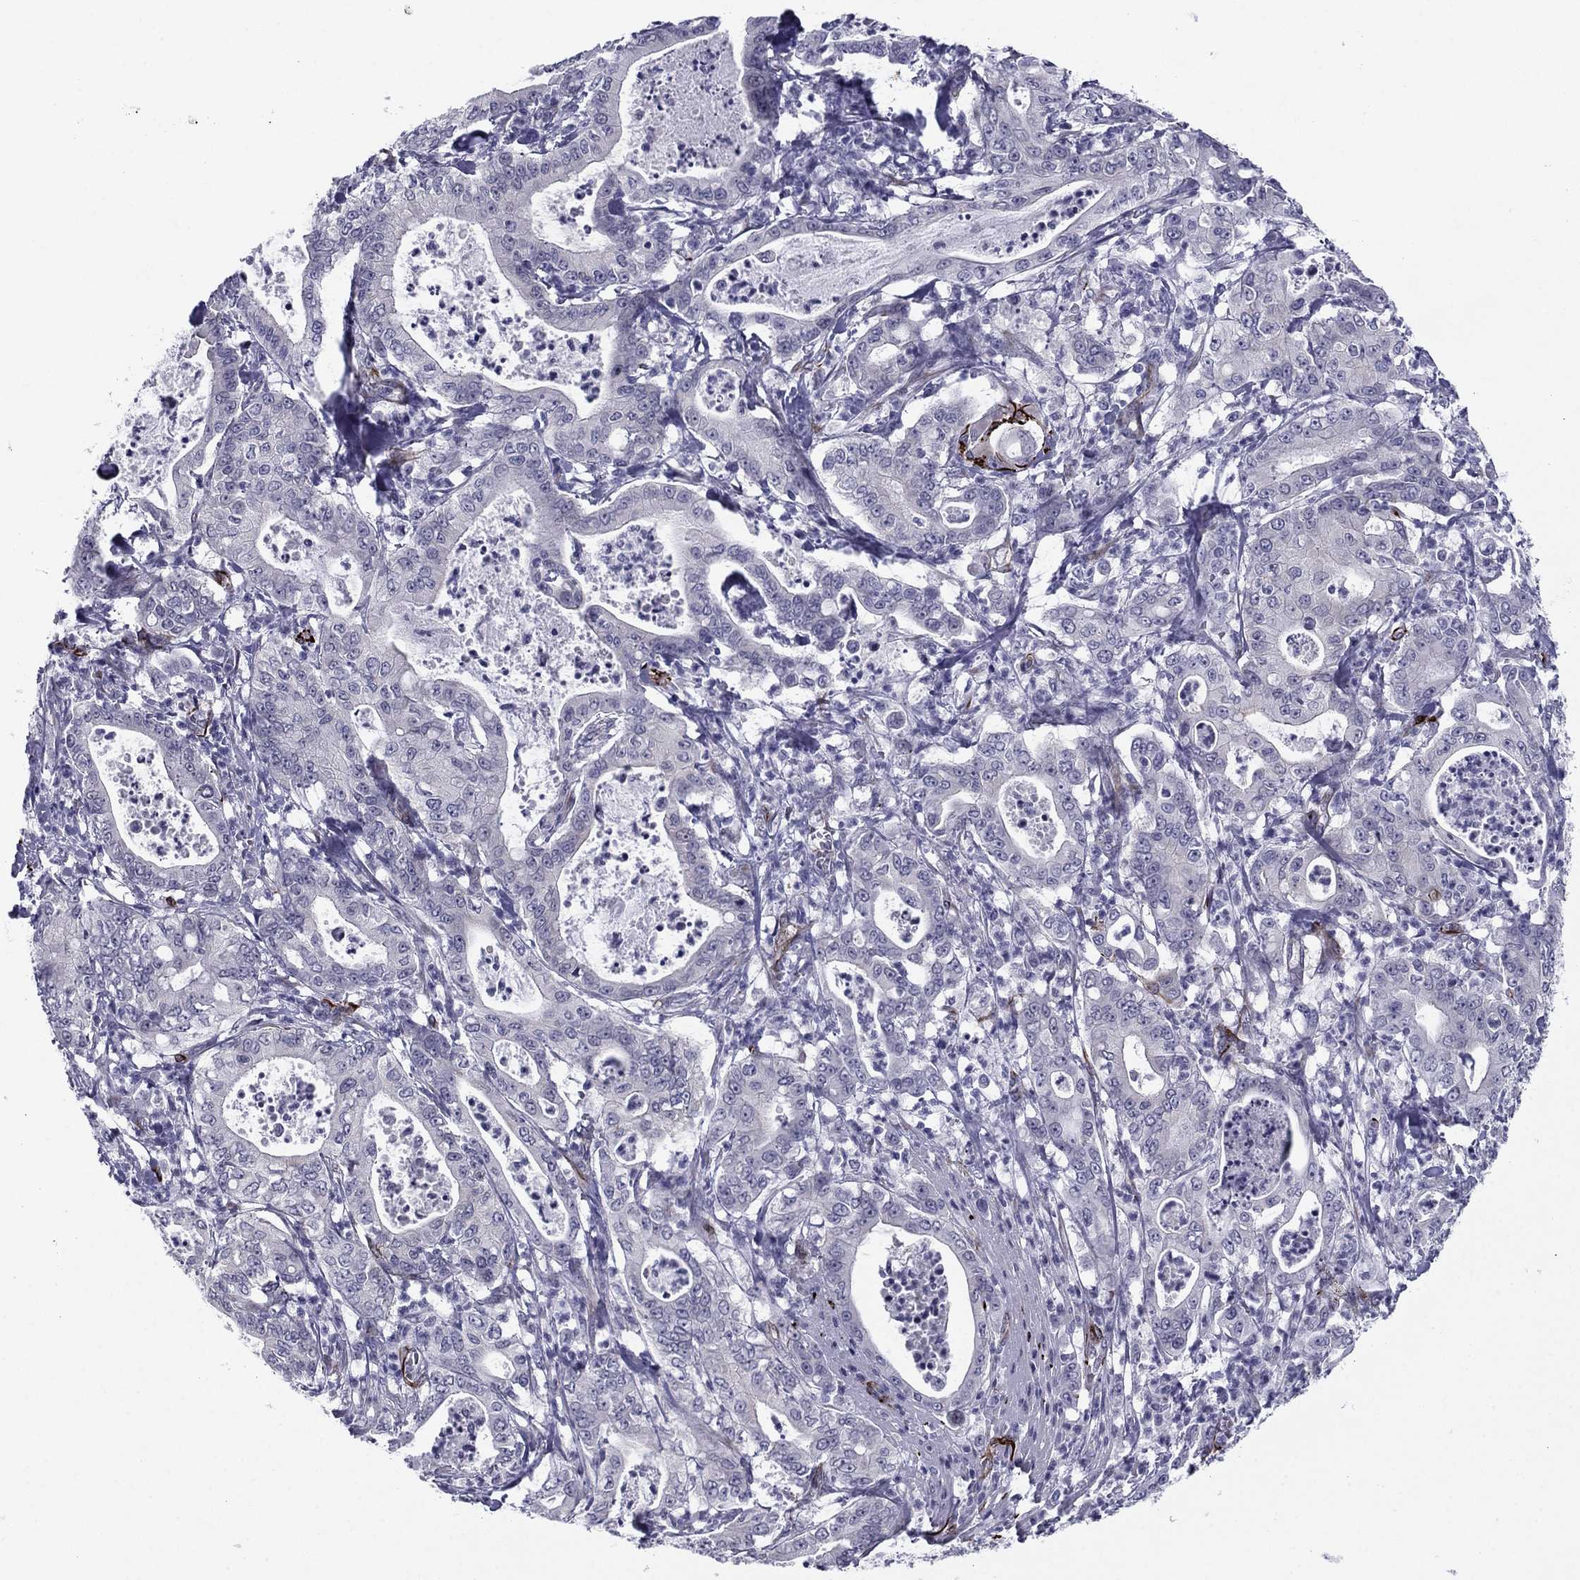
{"staining": {"intensity": "negative", "quantity": "none", "location": "none"}, "tissue": "pancreatic cancer", "cell_type": "Tumor cells", "image_type": "cancer", "snomed": [{"axis": "morphology", "description": "Adenocarcinoma, NOS"}, {"axis": "topography", "description": "Pancreas"}], "caption": "Pancreatic cancer (adenocarcinoma) was stained to show a protein in brown. There is no significant expression in tumor cells.", "gene": "ANKS4B", "patient": {"sex": "male", "age": 71}}